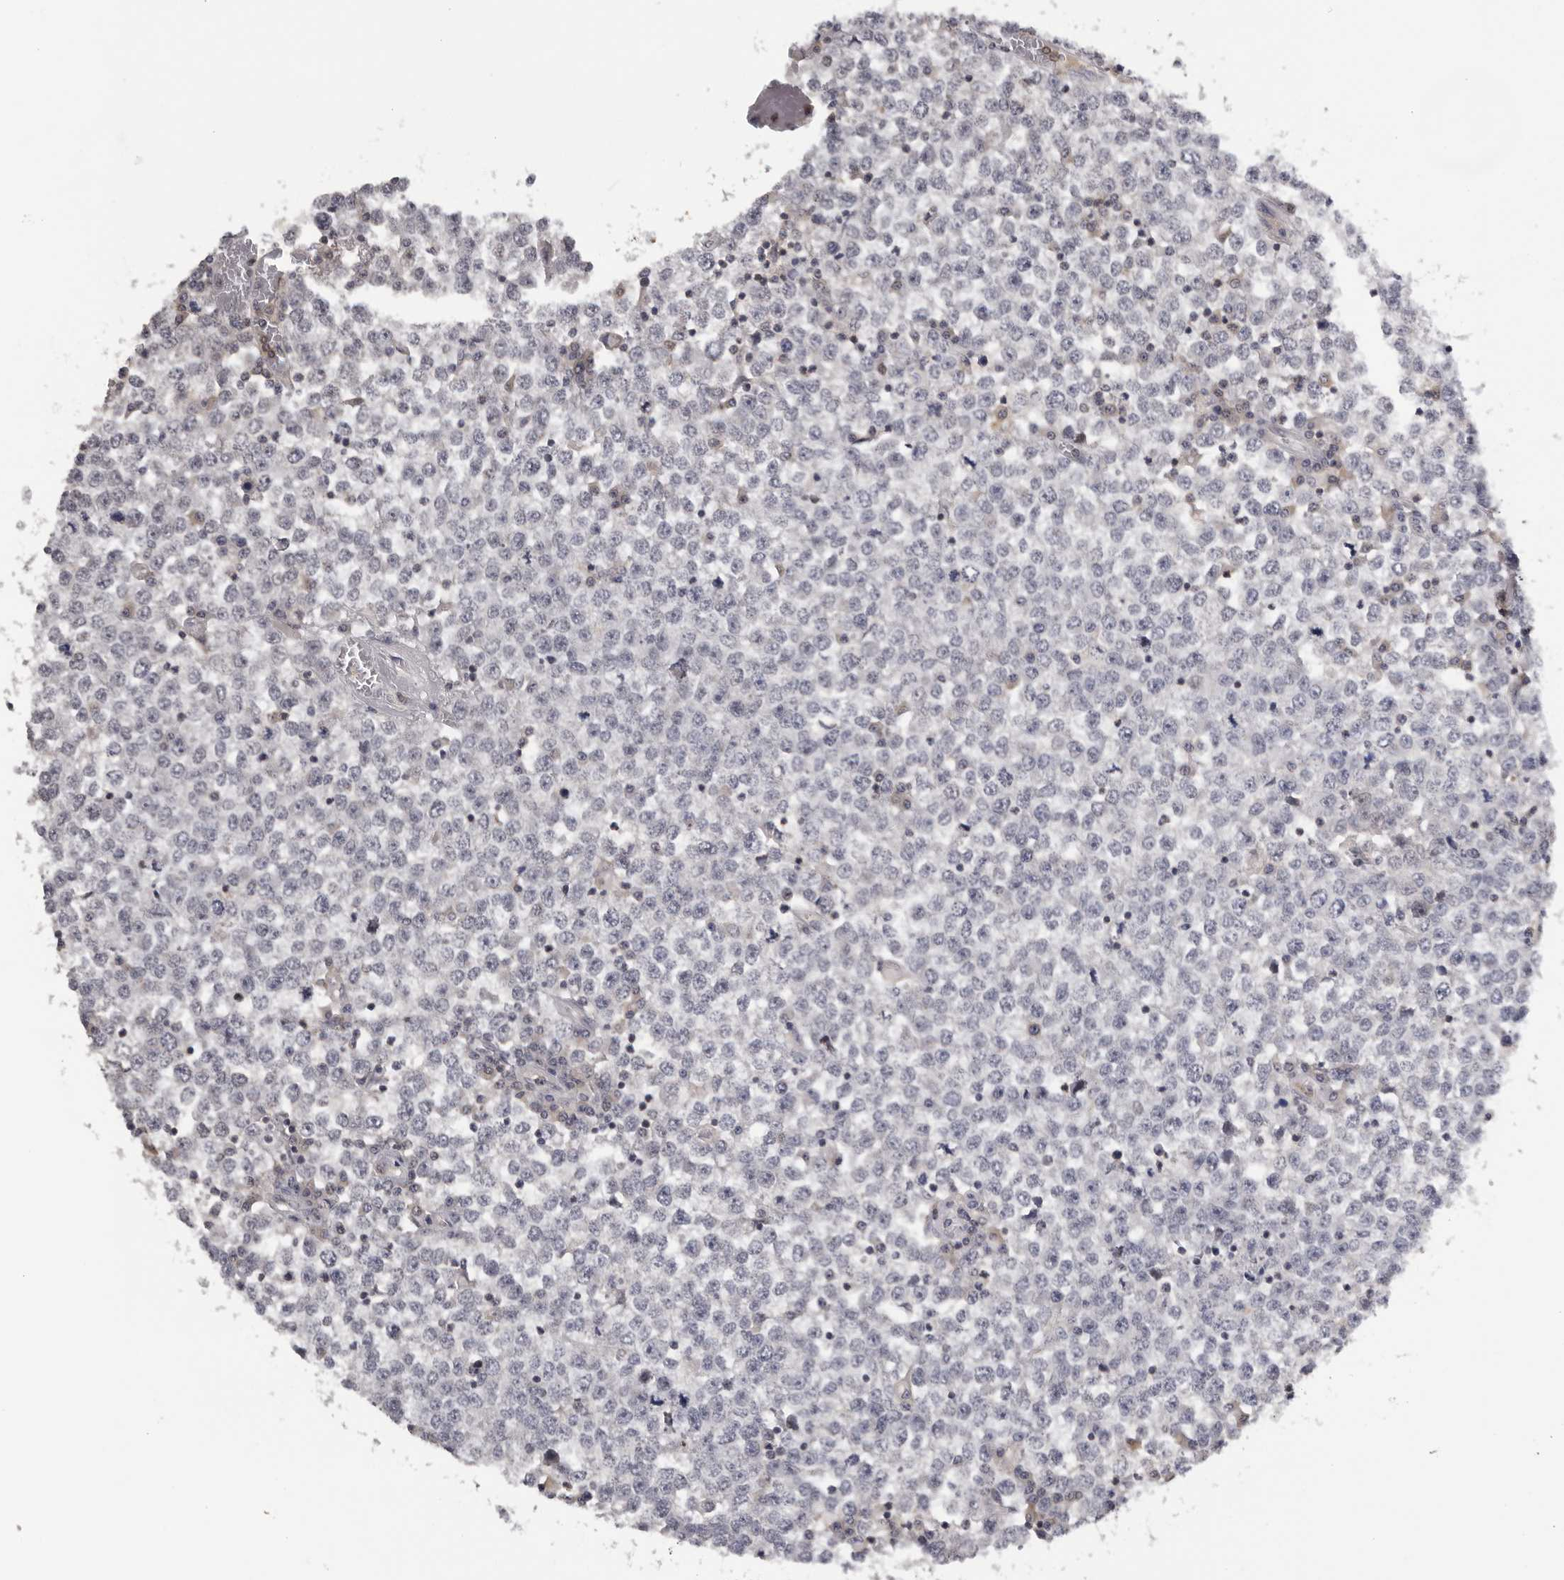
{"staining": {"intensity": "negative", "quantity": "none", "location": "none"}, "tissue": "testis cancer", "cell_type": "Tumor cells", "image_type": "cancer", "snomed": [{"axis": "morphology", "description": "Seminoma, NOS"}, {"axis": "topography", "description": "Testis"}], "caption": "High power microscopy histopathology image of an IHC photomicrograph of testis seminoma, revealing no significant staining in tumor cells.", "gene": "KIF2B", "patient": {"sex": "male", "age": 65}}